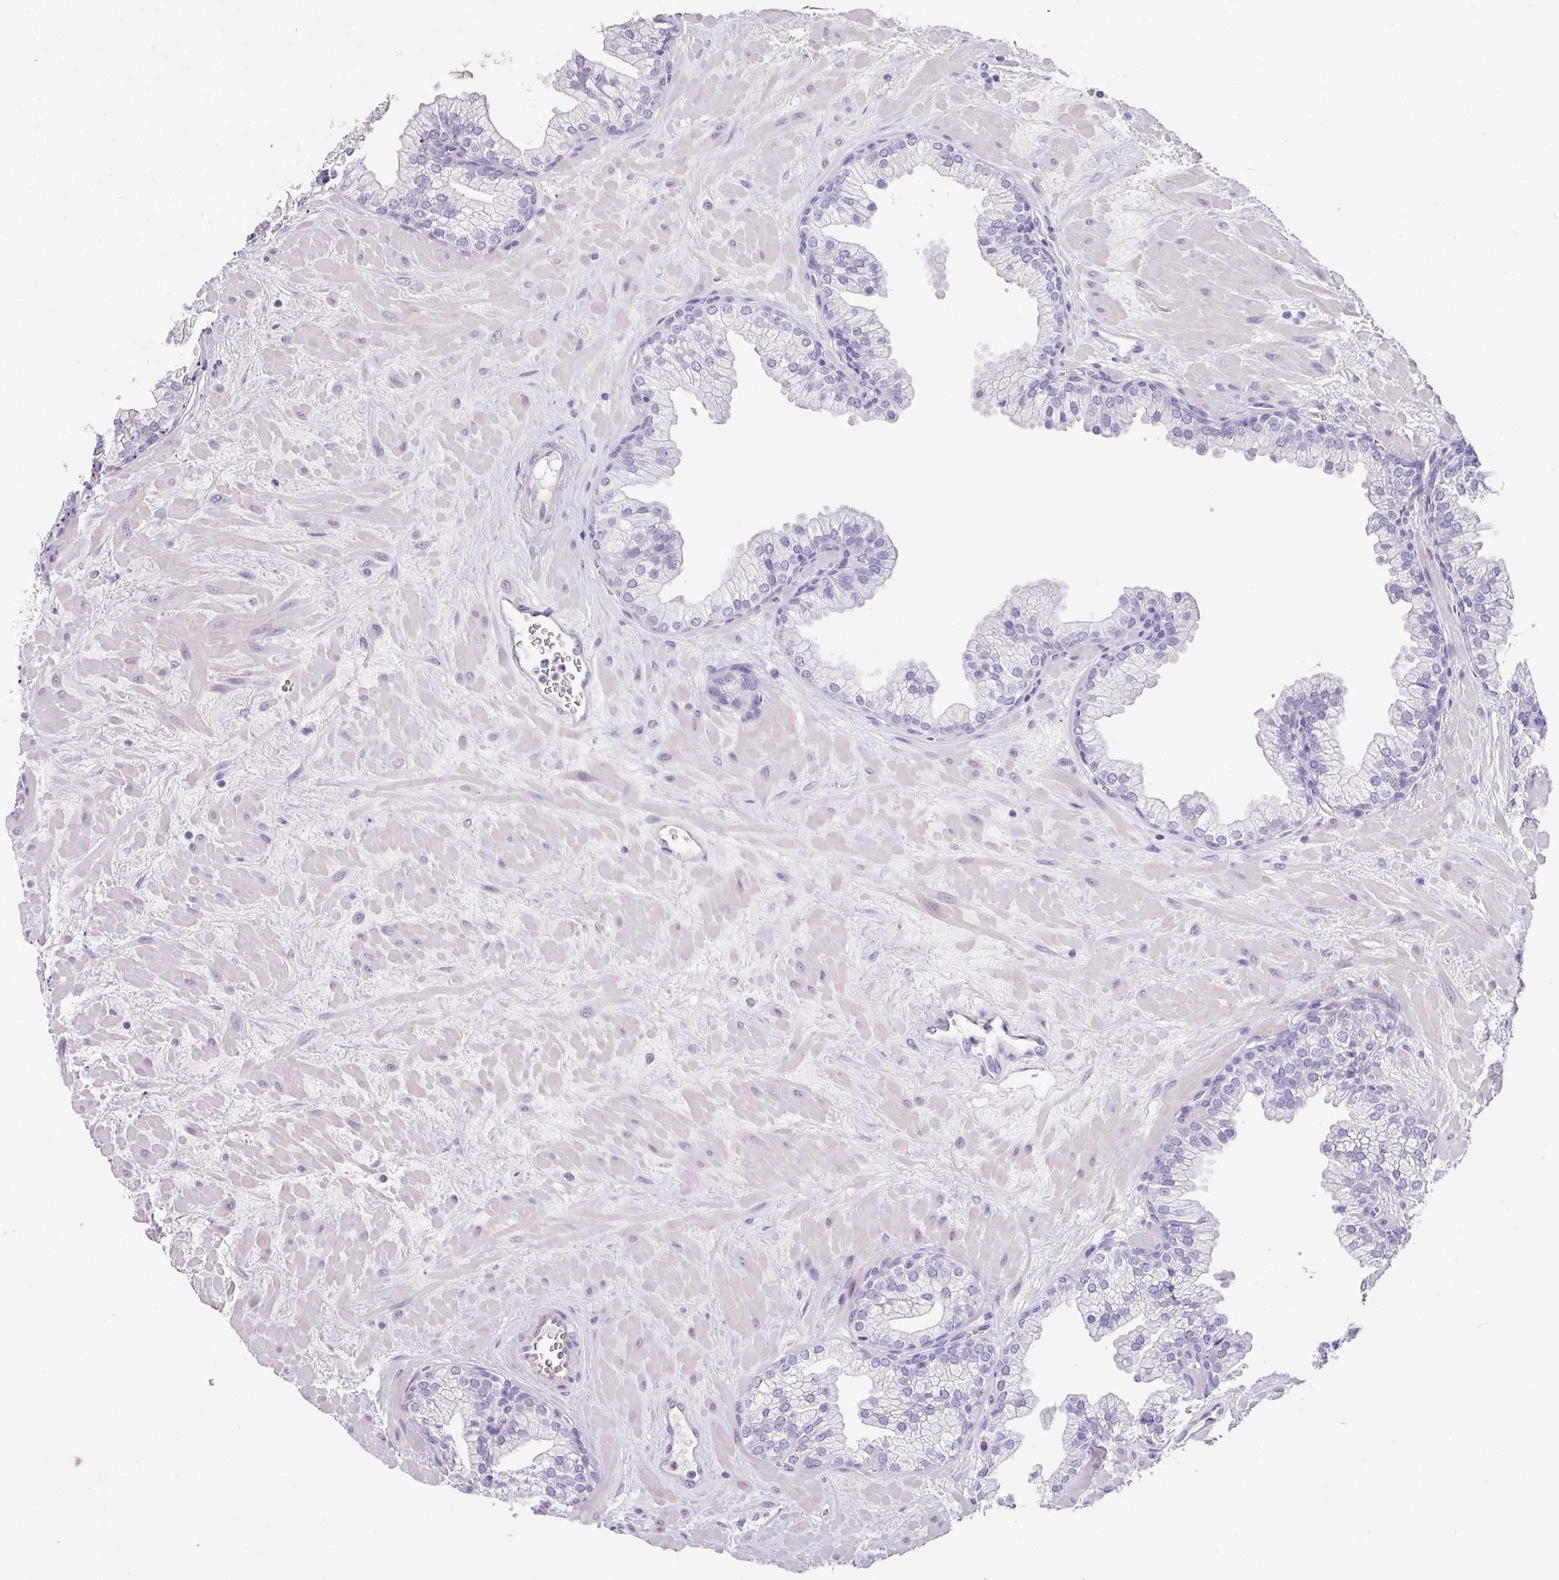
{"staining": {"intensity": "negative", "quantity": "none", "location": "none"}, "tissue": "prostate", "cell_type": "Glandular cells", "image_type": "normal", "snomed": [{"axis": "morphology", "description": "Normal tissue, NOS"}, {"axis": "topography", "description": "Prostate"}, {"axis": "topography", "description": "Peripheral nerve tissue"}], "caption": "Image shows no significant protein positivity in glandular cells of normal prostate.", "gene": "ZG16", "patient": {"sex": "male", "age": 61}}